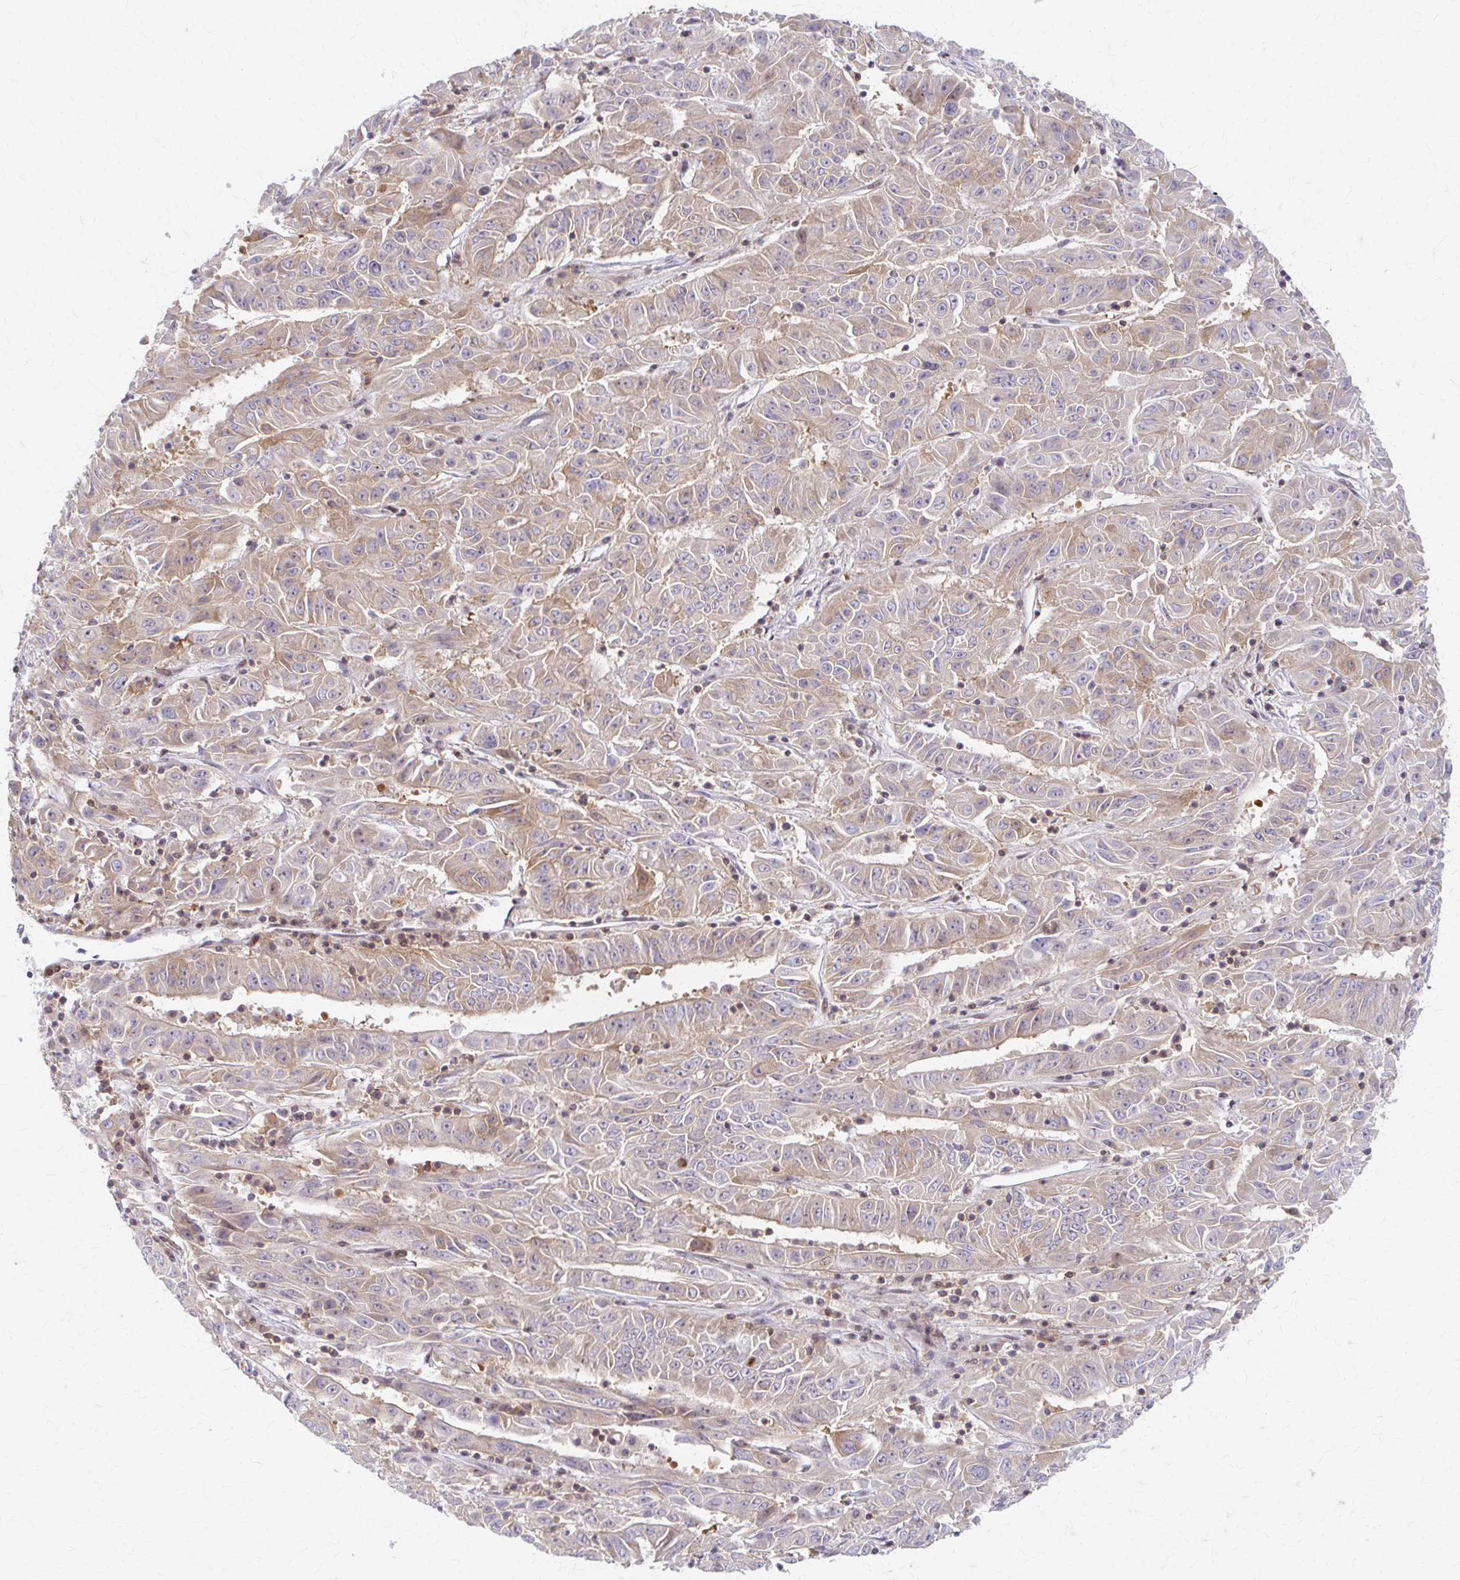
{"staining": {"intensity": "weak", "quantity": "25%-75%", "location": "cytoplasmic/membranous"}, "tissue": "pancreatic cancer", "cell_type": "Tumor cells", "image_type": "cancer", "snomed": [{"axis": "morphology", "description": "Adenocarcinoma, NOS"}, {"axis": "topography", "description": "Pancreas"}], "caption": "A photomicrograph of pancreatic cancer stained for a protein exhibits weak cytoplasmic/membranous brown staining in tumor cells. Immunohistochemistry stains the protein of interest in brown and the nuclei are stained blue.", "gene": "ARHGAP35", "patient": {"sex": "male", "age": 63}}